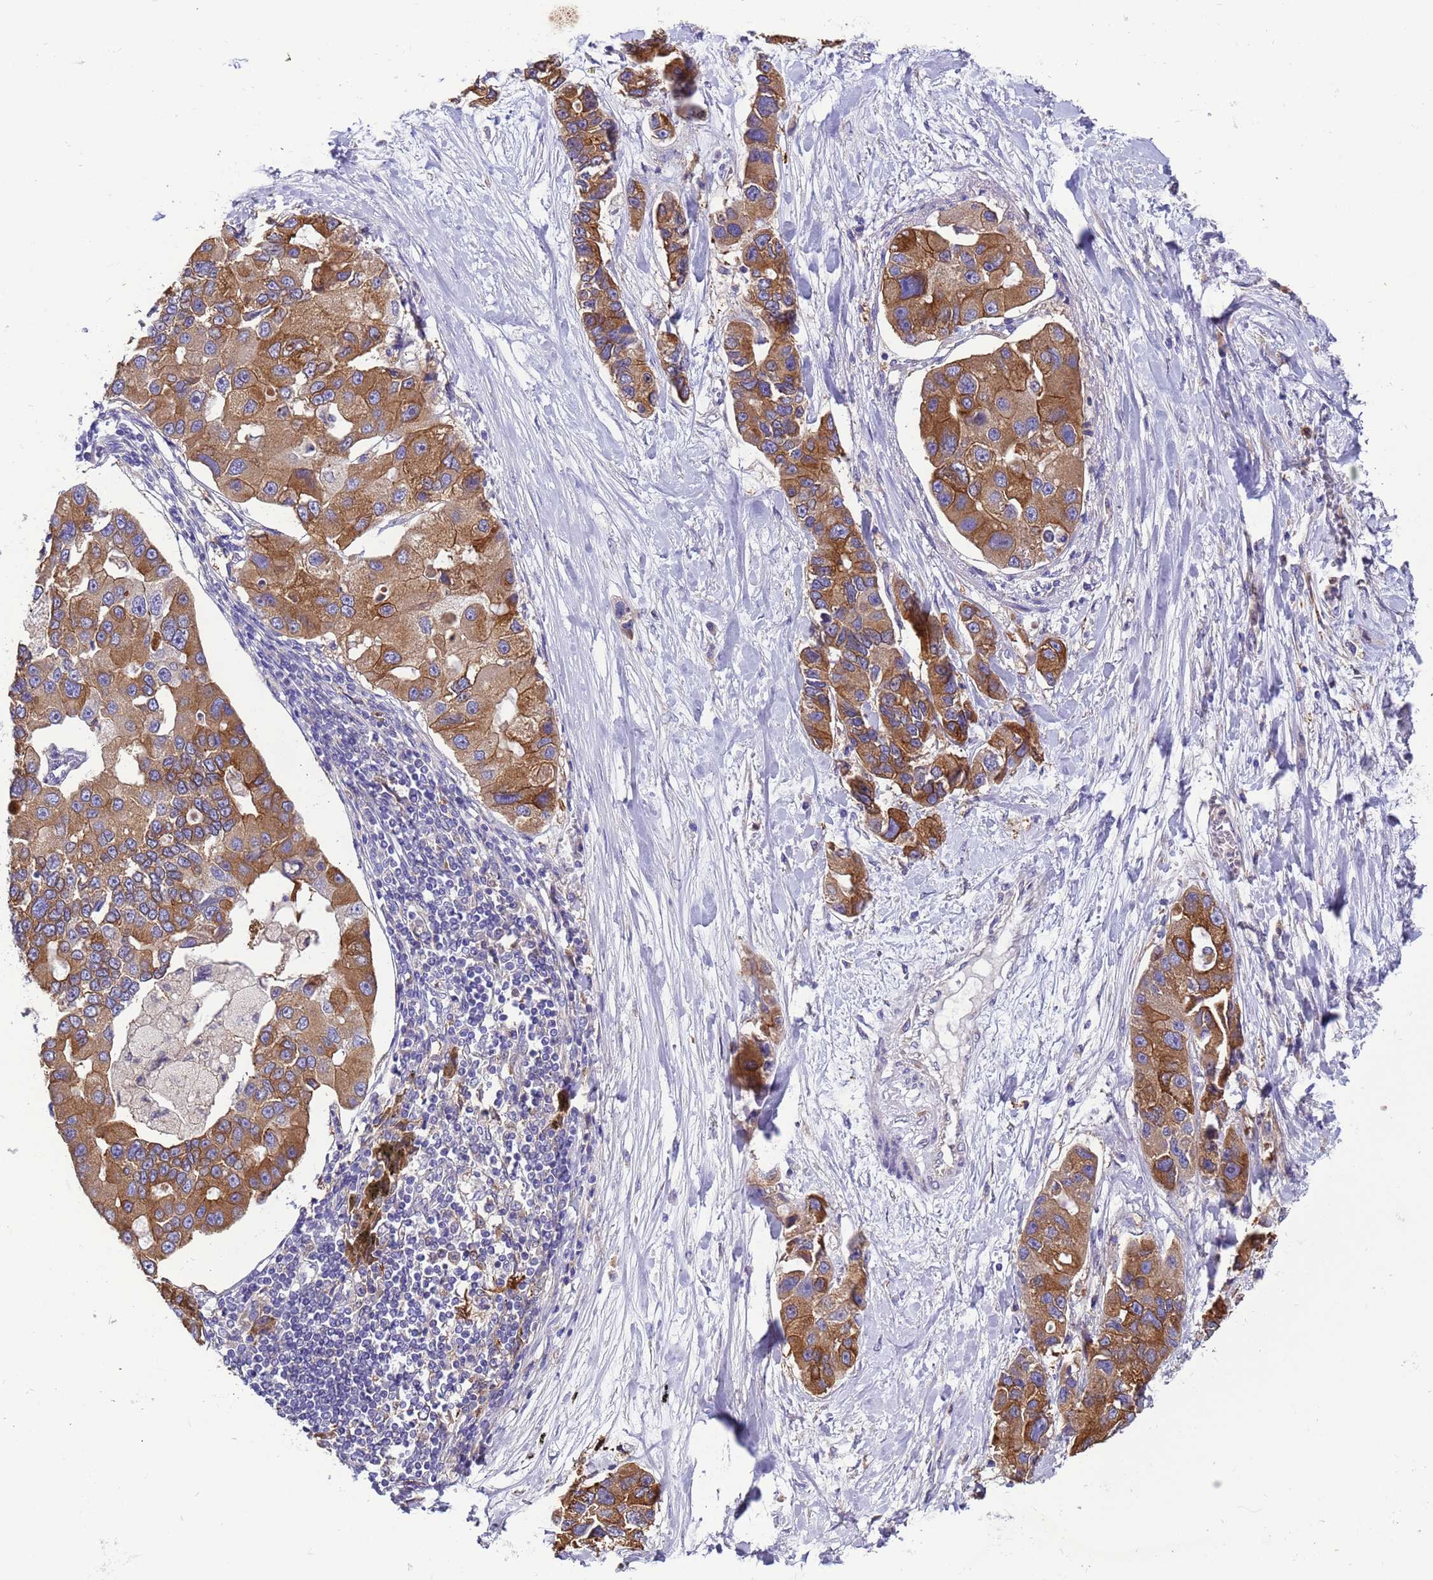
{"staining": {"intensity": "moderate", "quantity": ">75%", "location": "cytoplasmic/membranous"}, "tissue": "lung cancer", "cell_type": "Tumor cells", "image_type": "cancer", "snomed": [{"axis": "morphology", "description": "Adenocarcinoma, NOS"}, {"axis": "topography", "description": "Lung"}], "caption": "There is medium levels of moderate cytoplasmic/membranous expression in tumor cells of adenocarcinoma (lung), as demonstrated by immunohistochemical staining (brown color).", "gene": "PAQR7", "patient": {"sex": "female", "age": 54}}